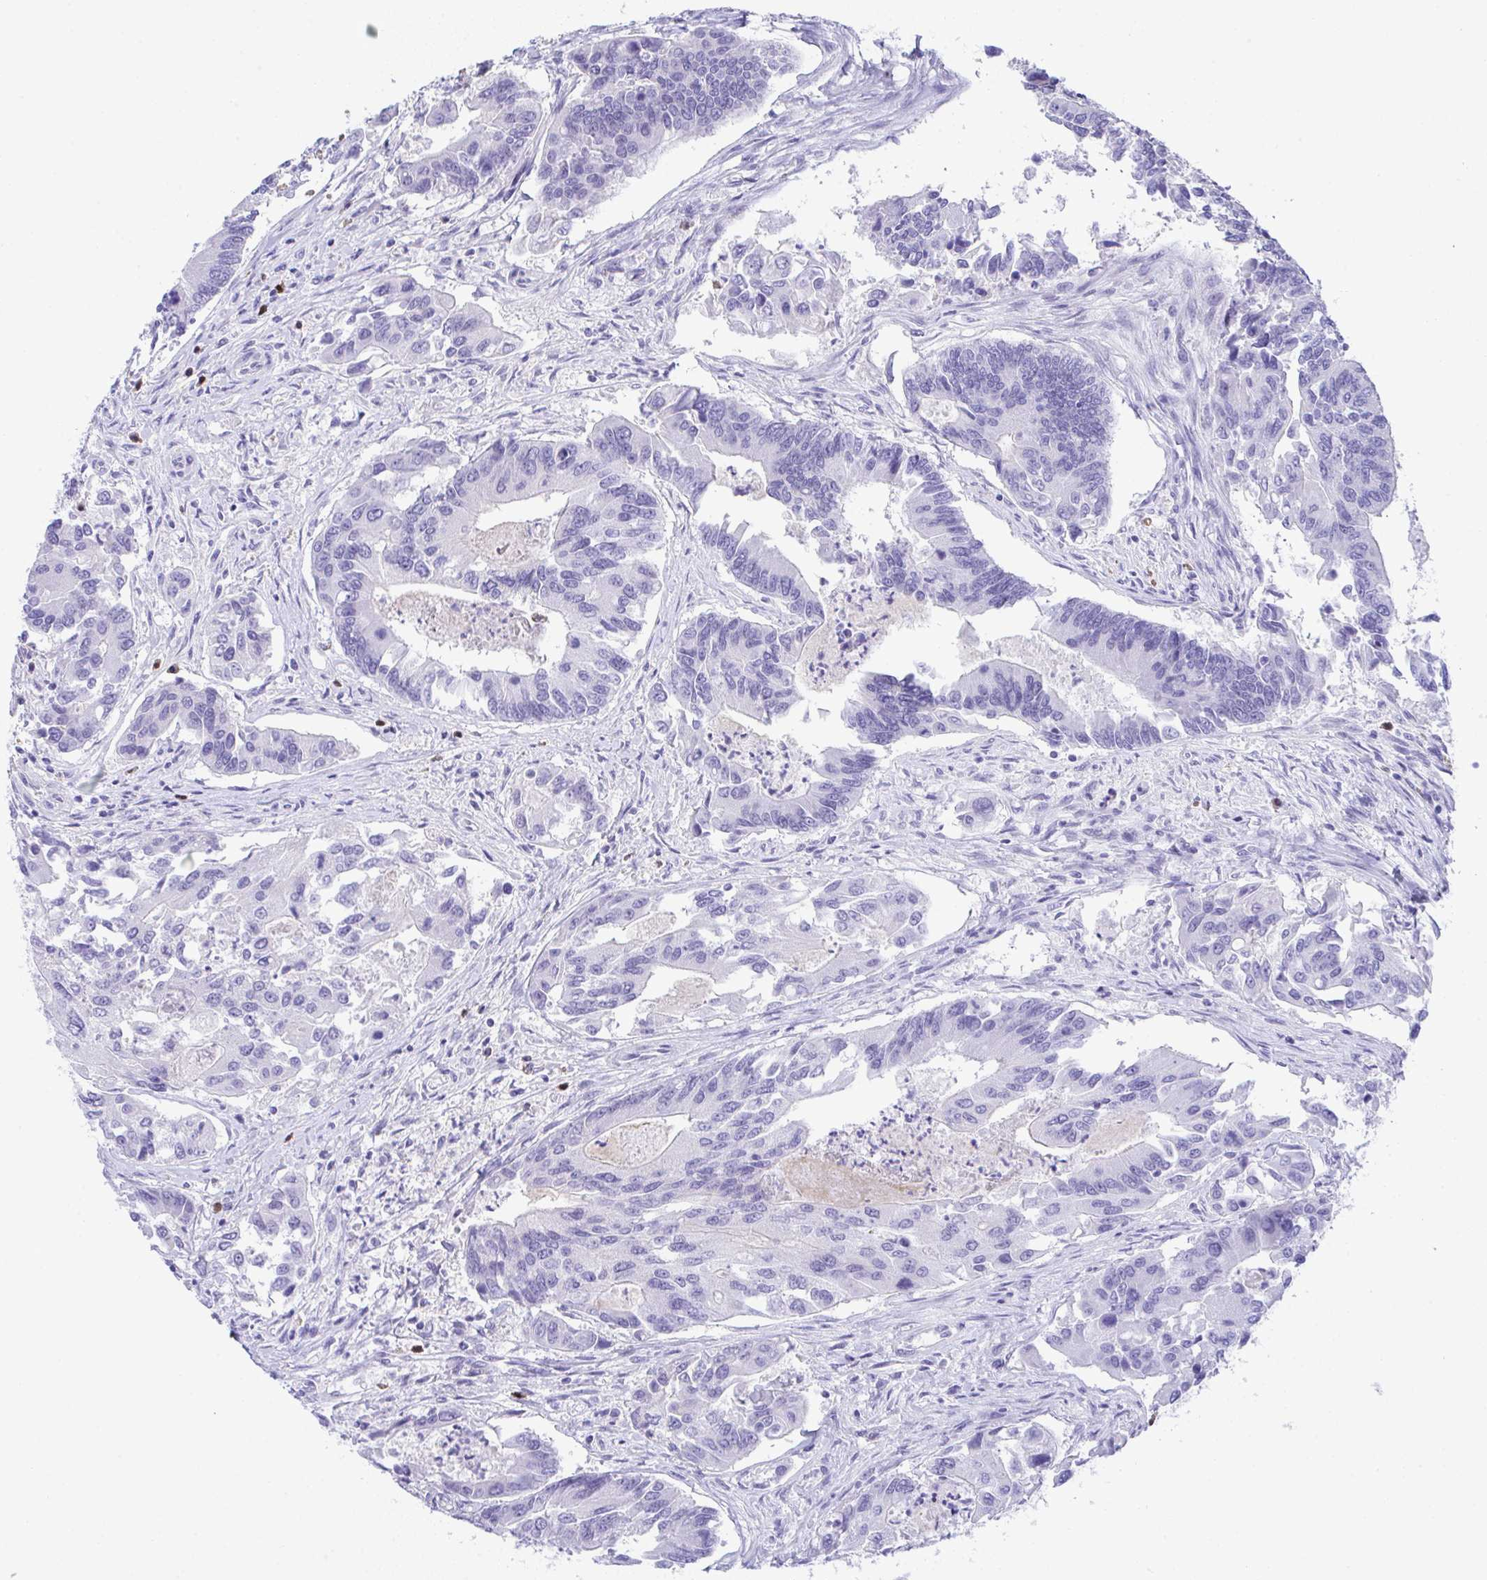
{"staining": {"intensity": "negative", "quantity": "none", "location": "none"}, "tissue": "colorectal cancer", "cell_type": "Tumor cells", "image_type": "cancer", "snomed": [{"axis": "morphology", "description": "Adenocarcinoma, NOS"}, {"axis": "topography", "description": "Colon"}], "caption": "Tumor cells show no significant protein staining in adenocarcinoma (colorectal).", "gene": "KMT2E", "patient": {"sex": "female", "age": 67}}